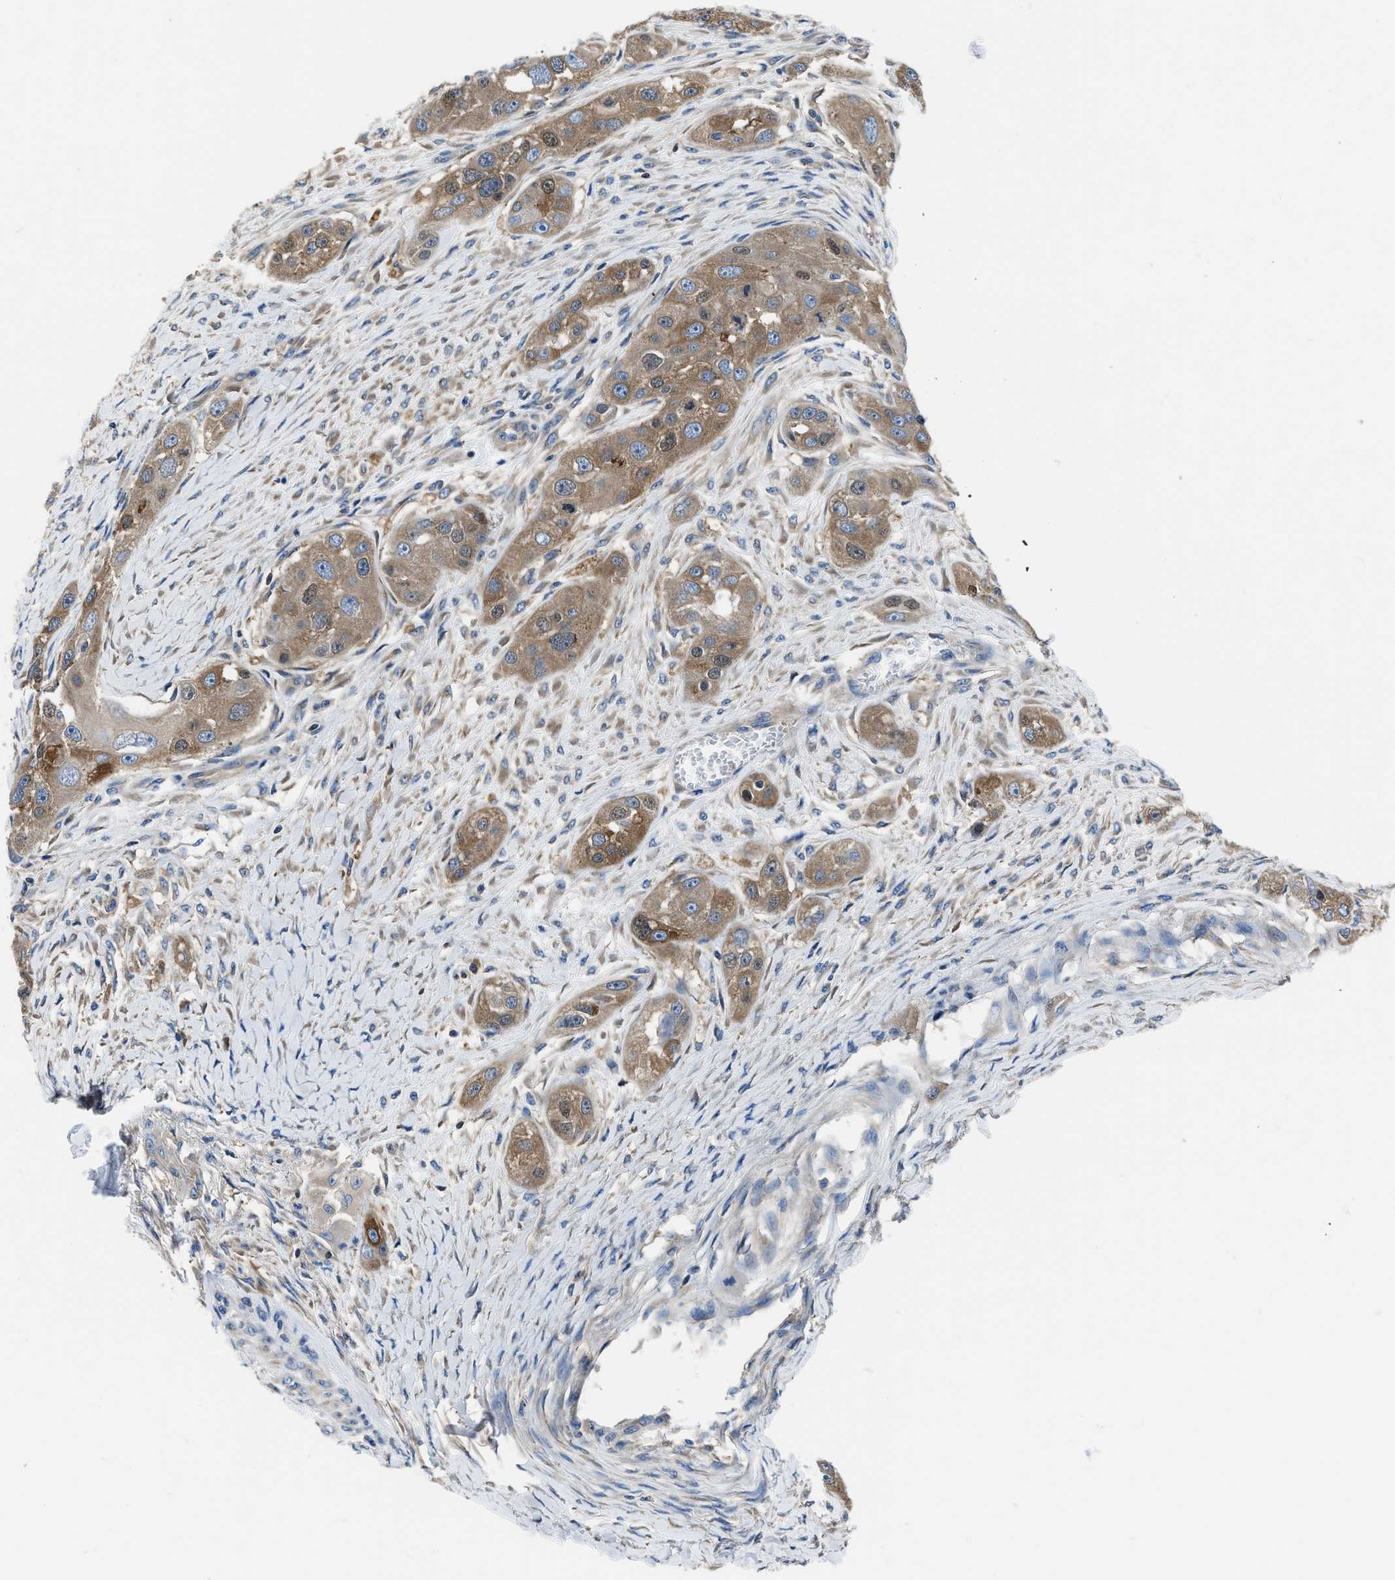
{"staining": {"intensity": "moderate", "quantity": ">75%", "location": "cytoplasmic/membranous"}, "tissue": "head and neck cancer", "cell_type": "Tumor cells", "image_type": "cancer", "snomed": [{"axis": "morphology", "description": "Normal tissue, NOS"}, {"axis": "morphology", "description": "Squamous cell carcinoma, NOS"}, {"axis": "topography", "description": "Skeletal muscle"}, {"axis": "topography", "description": "Head-Neck"}], "caption": "Head and neck cancer (squamous cell carcinoma) stained with a protein marker shows moderate staining in tumor cells.", "gene": "YARS1", "patient": {"sex": "male", "age": 51}}